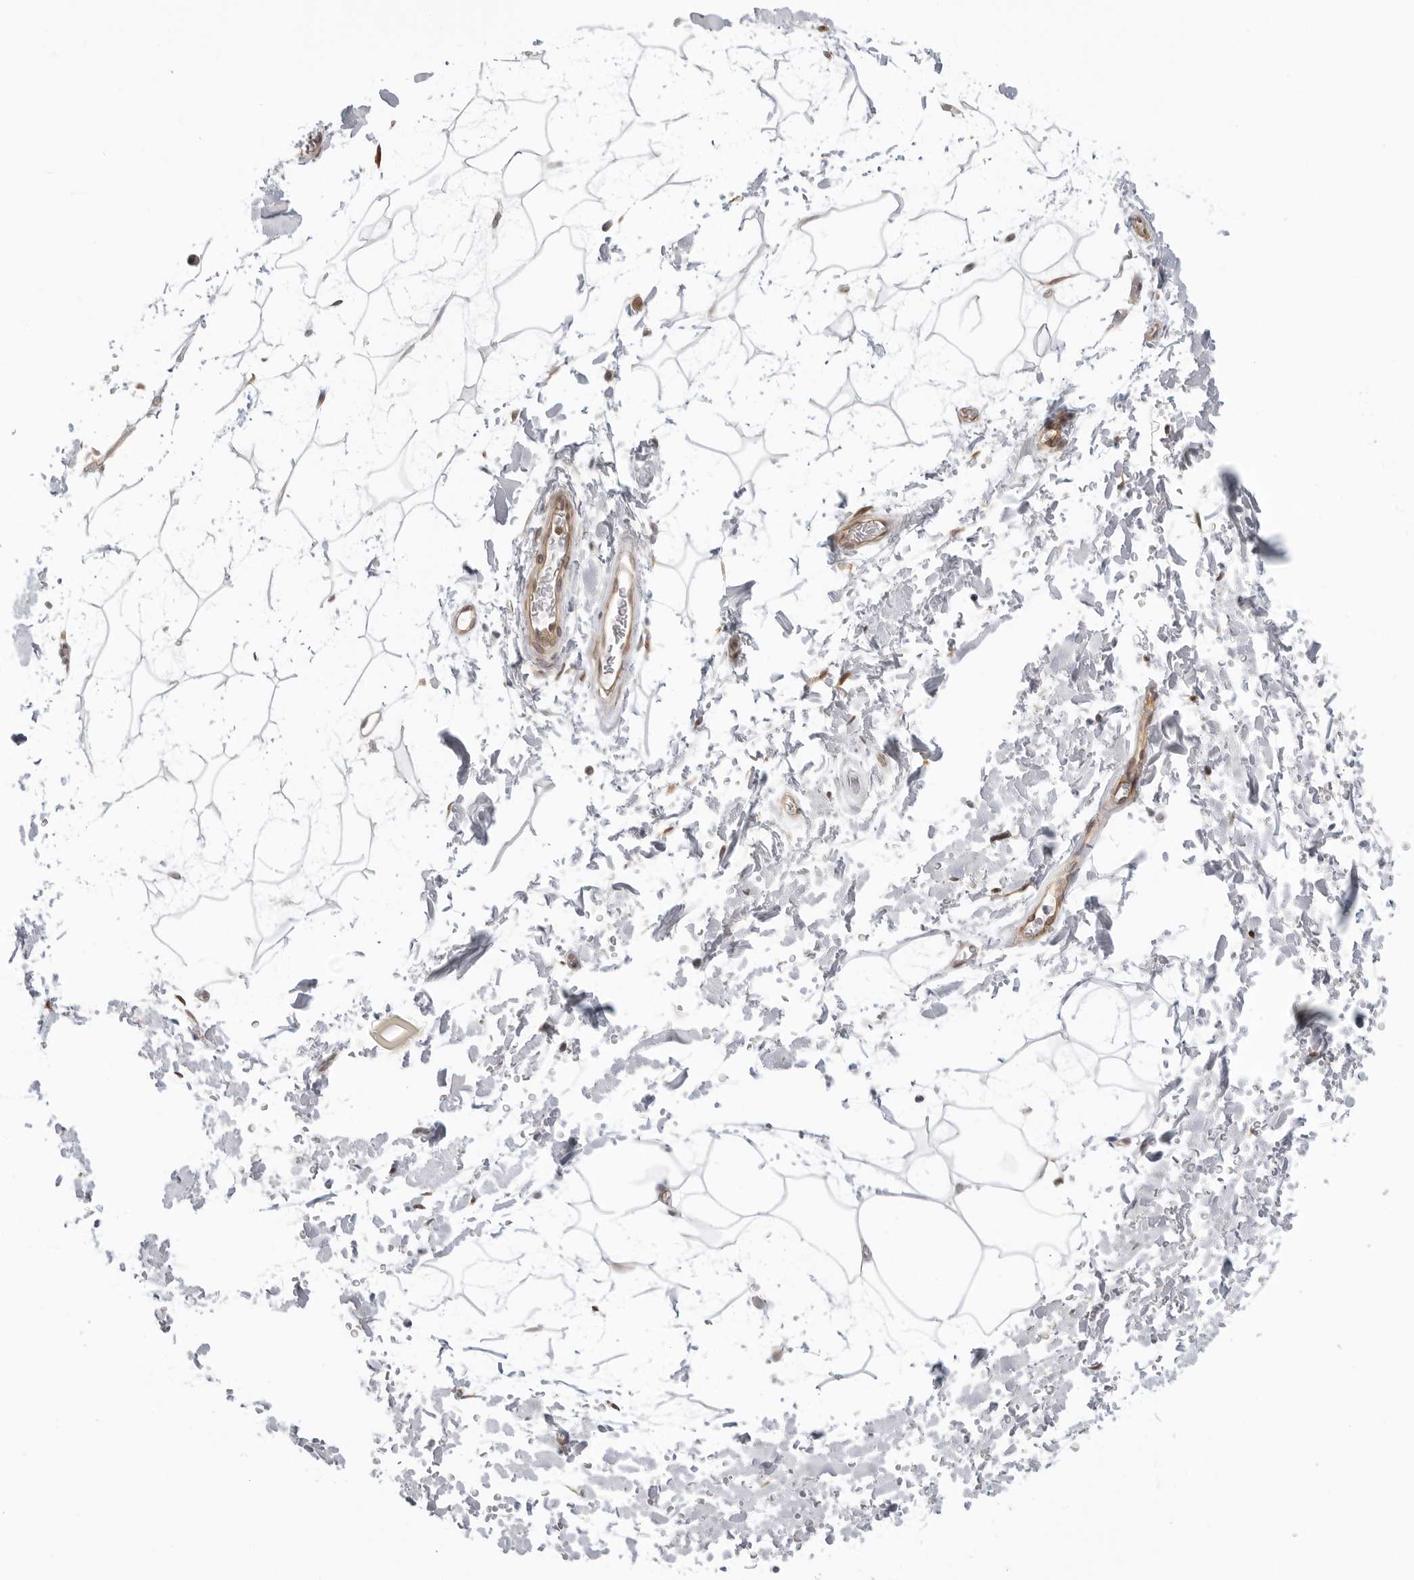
{"staining": {"intensity": "negative", "quantity": "none", "location": "none"}, "tissue": "adipose tissue", "cell_type": "Adipocytes", "image_type": "normal", "snomed": [{"axis": "morphology", "description": "Normal tissue, NOS"}, {"axis": "topography", "description": "Soft tissue"}], "caption": "The histopathology image reveals no staining of adipocytes in benign adipose tissue.", "gene": "ATOH7", "patient": {"sex": "male", "age": 72}}